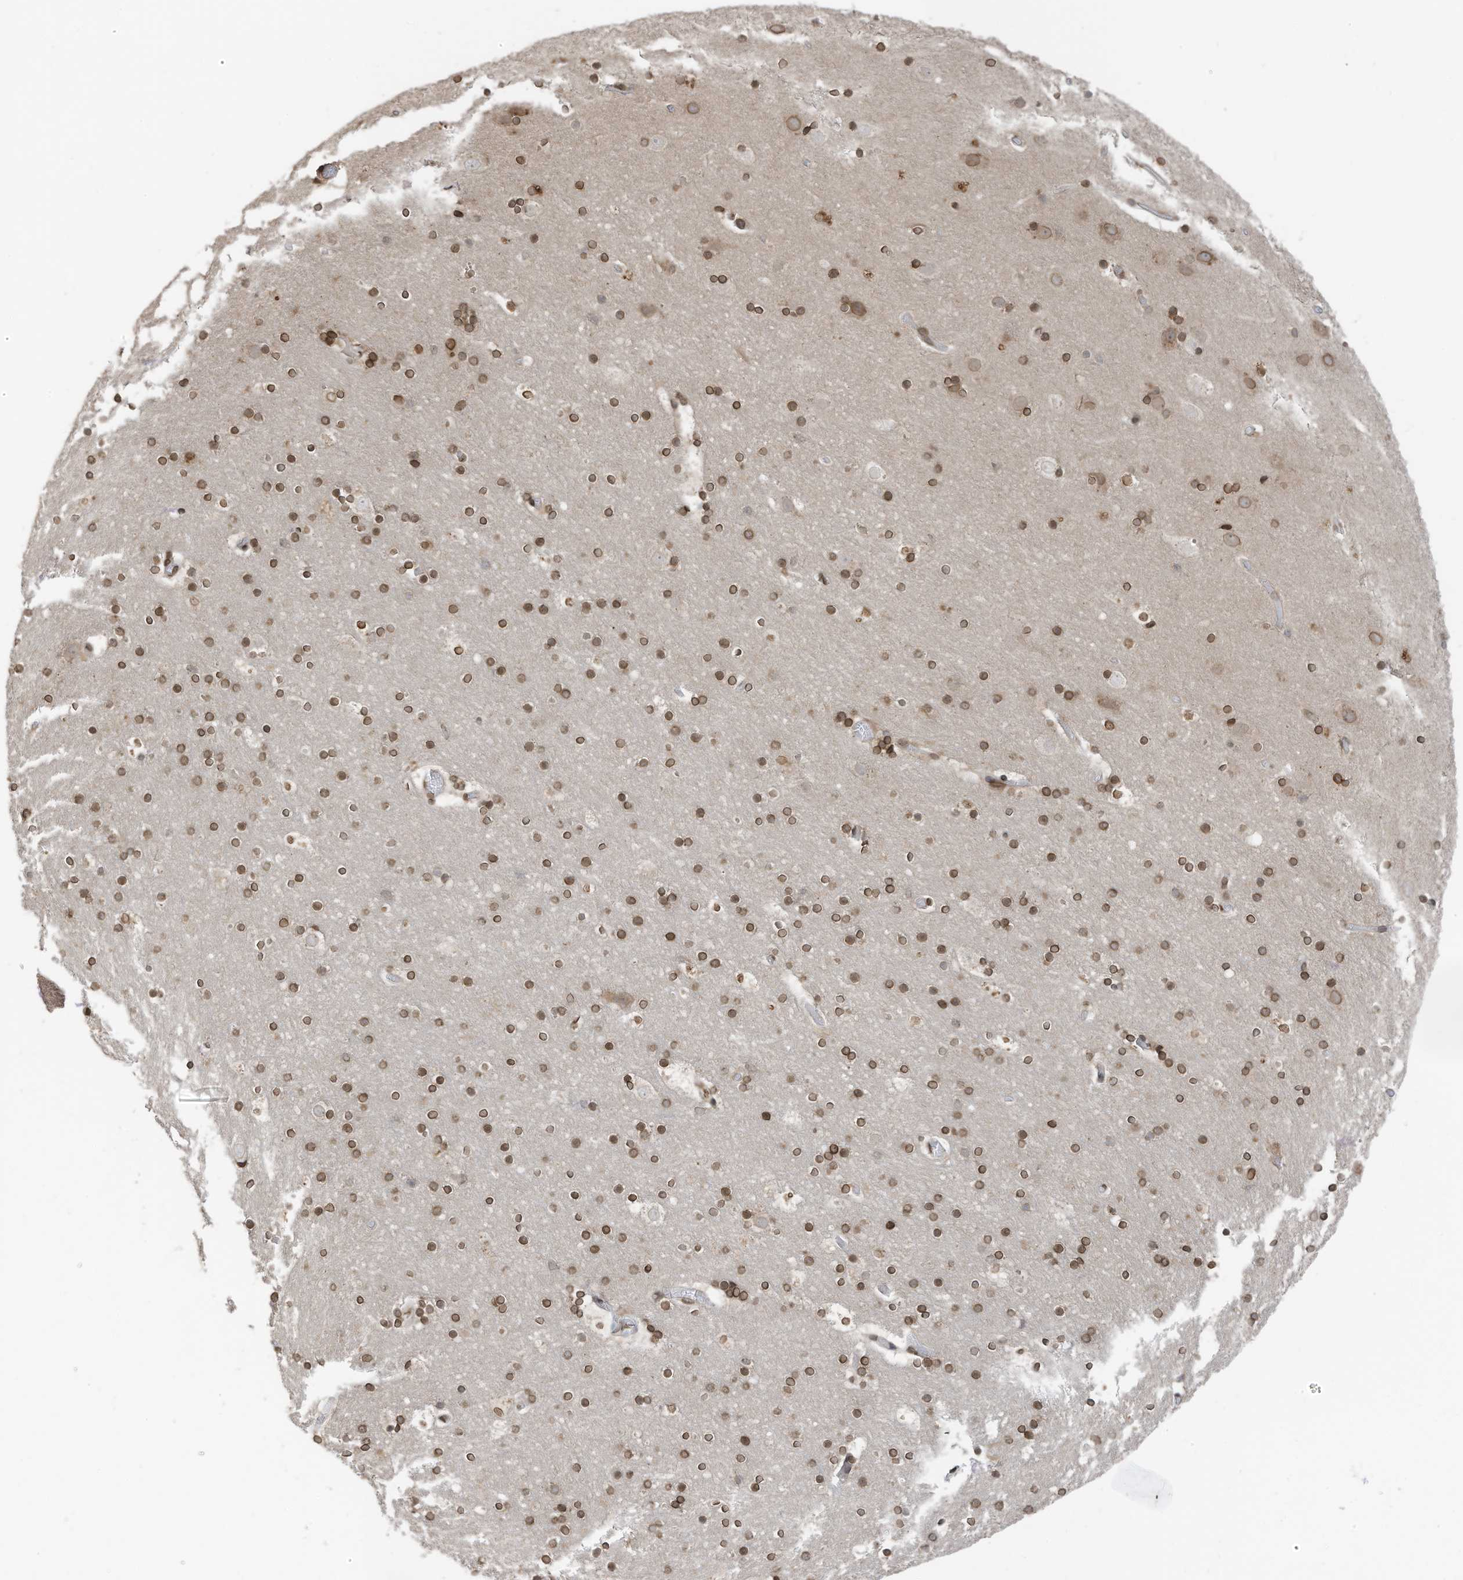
{"staining": {"intensity": "moderate", "quantity": ">75%", "location": "cytoplasmic/membranous,nuclear"}, "tissue": "cerebral cortex", "cell_type": "Endothelial cells", "image_type": "normal", "snomed": [{"axis": "morphology", "description": "Normal tissue, NOS"}, {"axis": "topography", "description": "Cerebral cortex"}], "caption": "DAB immunohistochemical staining of normal cerebral cortex exhibits moderate cytoplasmic/membranous,nuclear protein positivity in about >75% of endothelial cells.", "gene": "RABL3", "patient": {"sex": "male", "age": 57}}